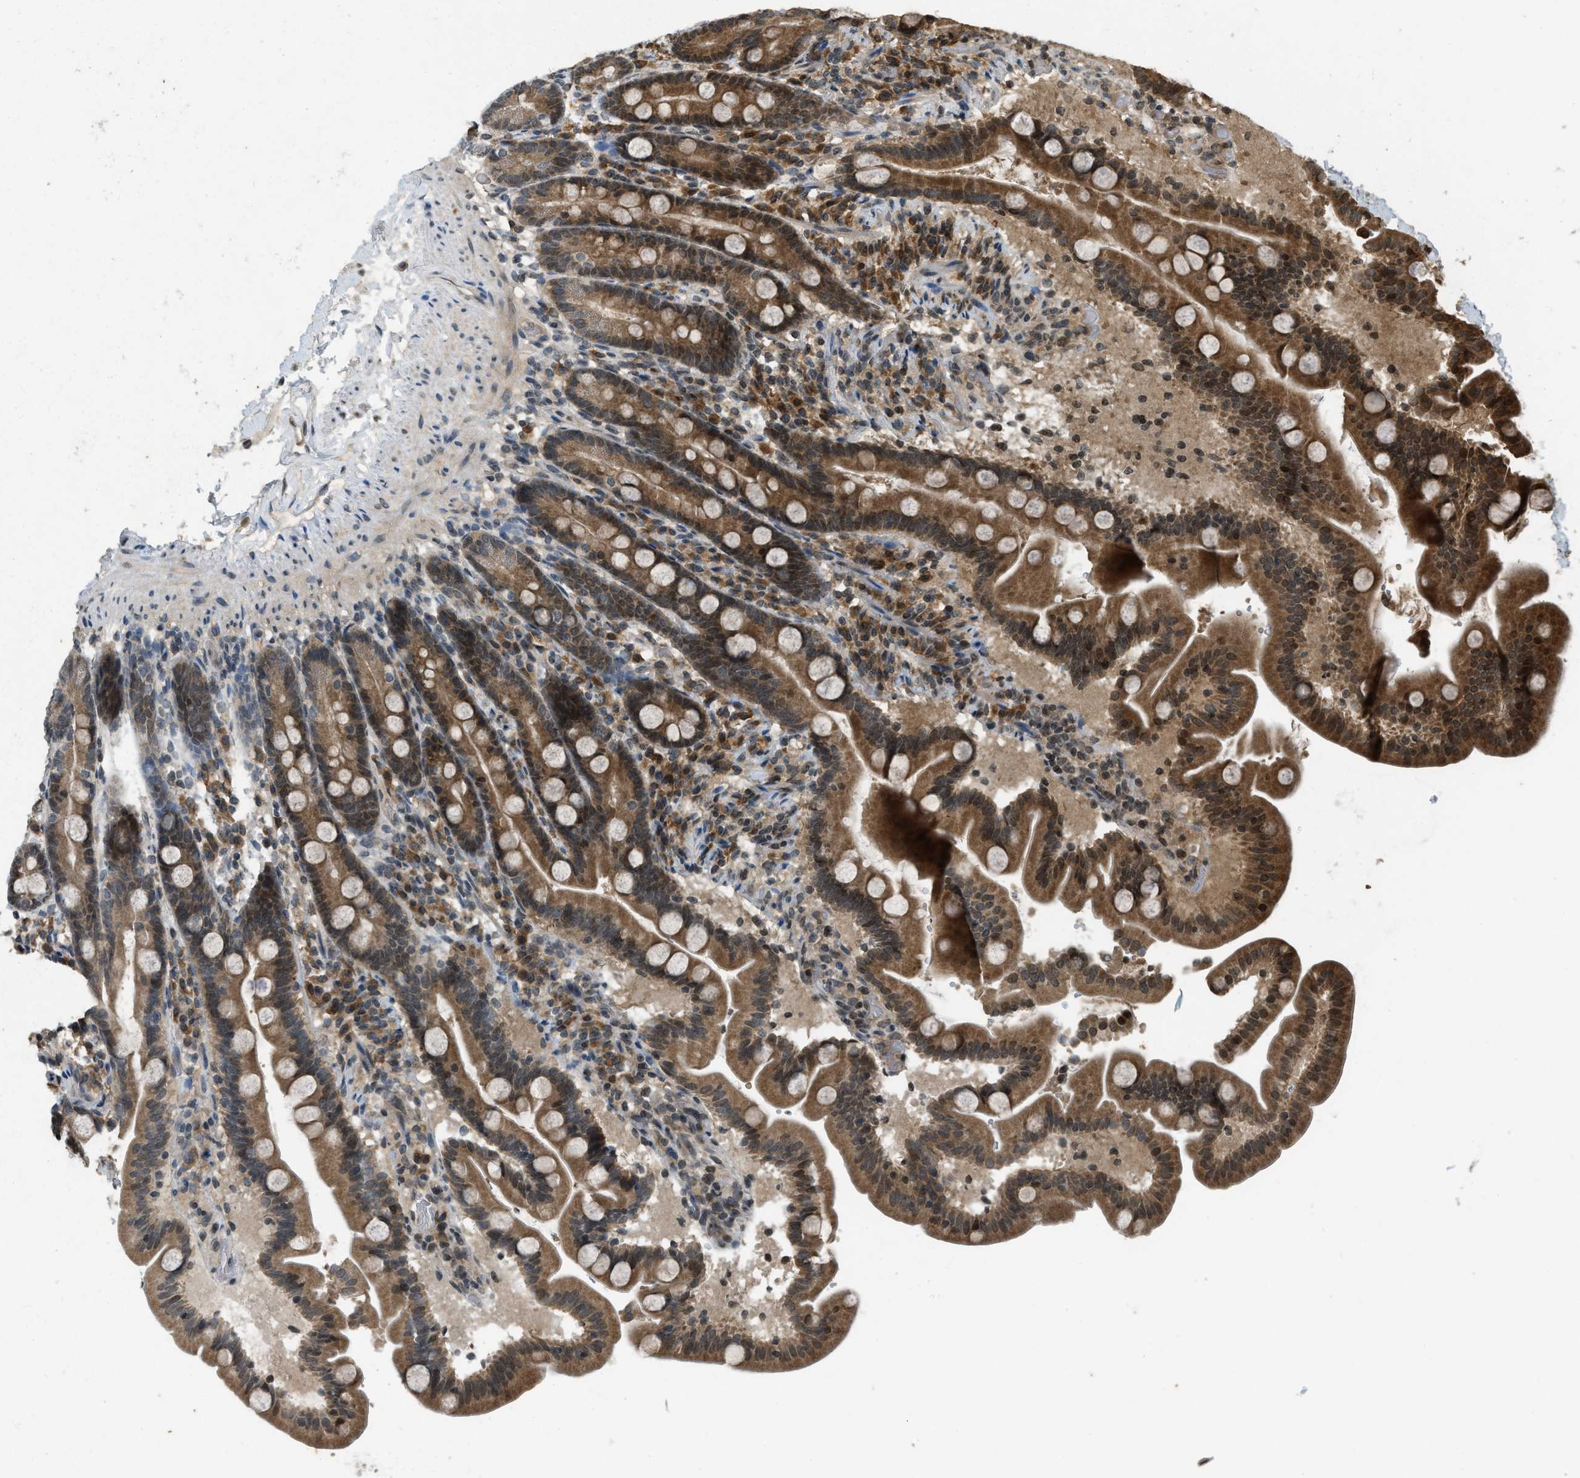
{"staining": {"intensity": "moderate", "quantity": ">75%", "location": "cytoplasmic/membranous,nuclear"}, "tissue": "duodenum", "cell_type": "Glandular cells", "image_type": "normal", "snomed": [{"axis": "morphology", "description": "Normal tissue, NOS"}, {"axis": "topography", "description": "Duodenum"}], "caption": "Moderate cytoplasmic/membranous,nuclear expression is seen in approximately >75% of glandular cells in benign duodenum. Using DAB (brown) and hematoxylin (blue) stains, captured at high magnification using brightfield microscopy.", "gene": "SIAH1", "patient": {"sex": "male", "age": 54}}